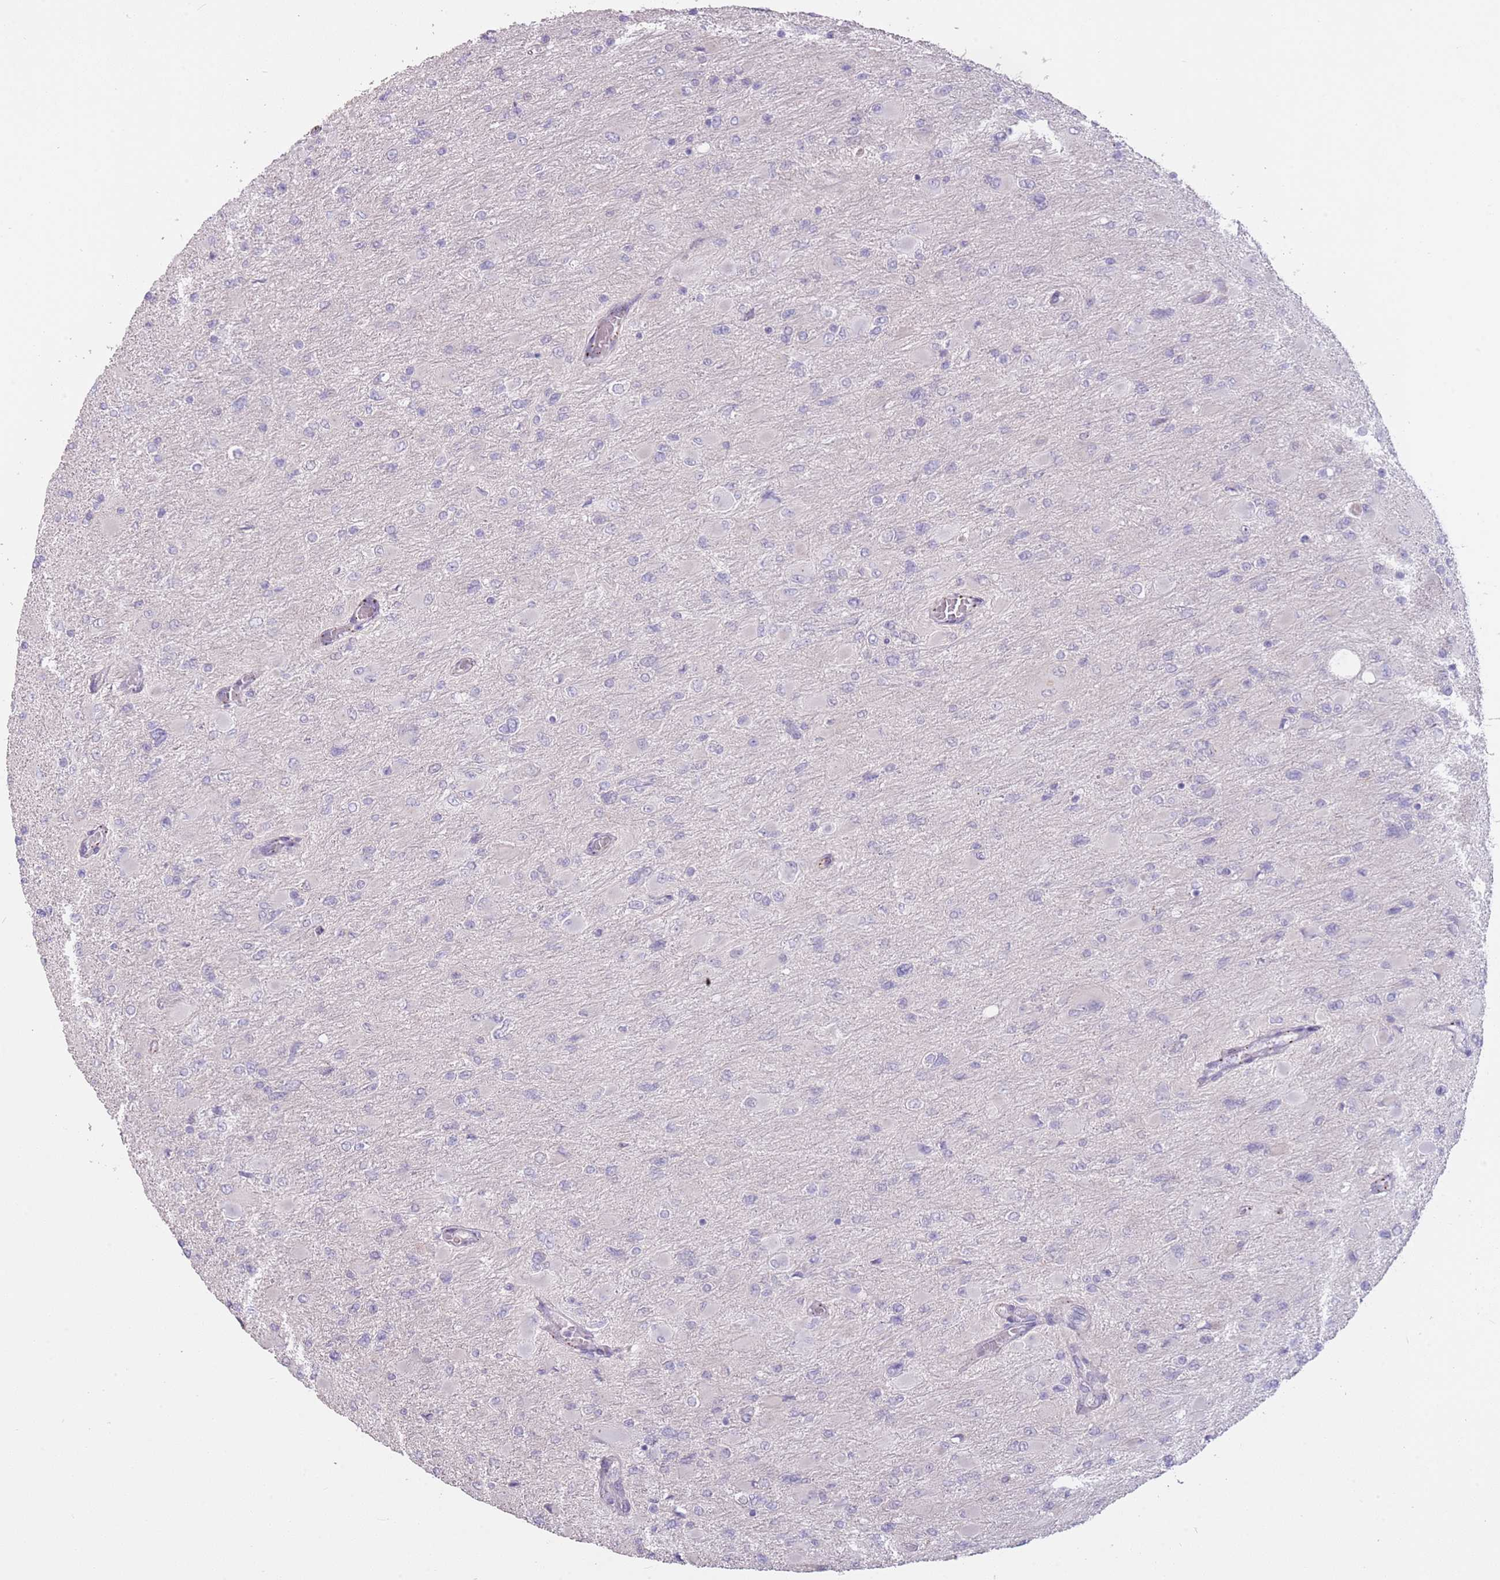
{"staining": {"intensity": "negative", "quantity": "none", "location": "none"}, "tissue": "glioma", "cell_type": "Tumor cells", "image_type": "cancer", "snomed": [{"axis": "morphology", "description": "Glioma, malignant, High grade"}, {"axis": "topography", "description": "Cerebral cortex"}], "caption": "Glioma was stained to show a protein in brown. There is no significant staining in tumor cells.", "gene": "LDHD", "patient": {"sex": "female", "age": 36}}